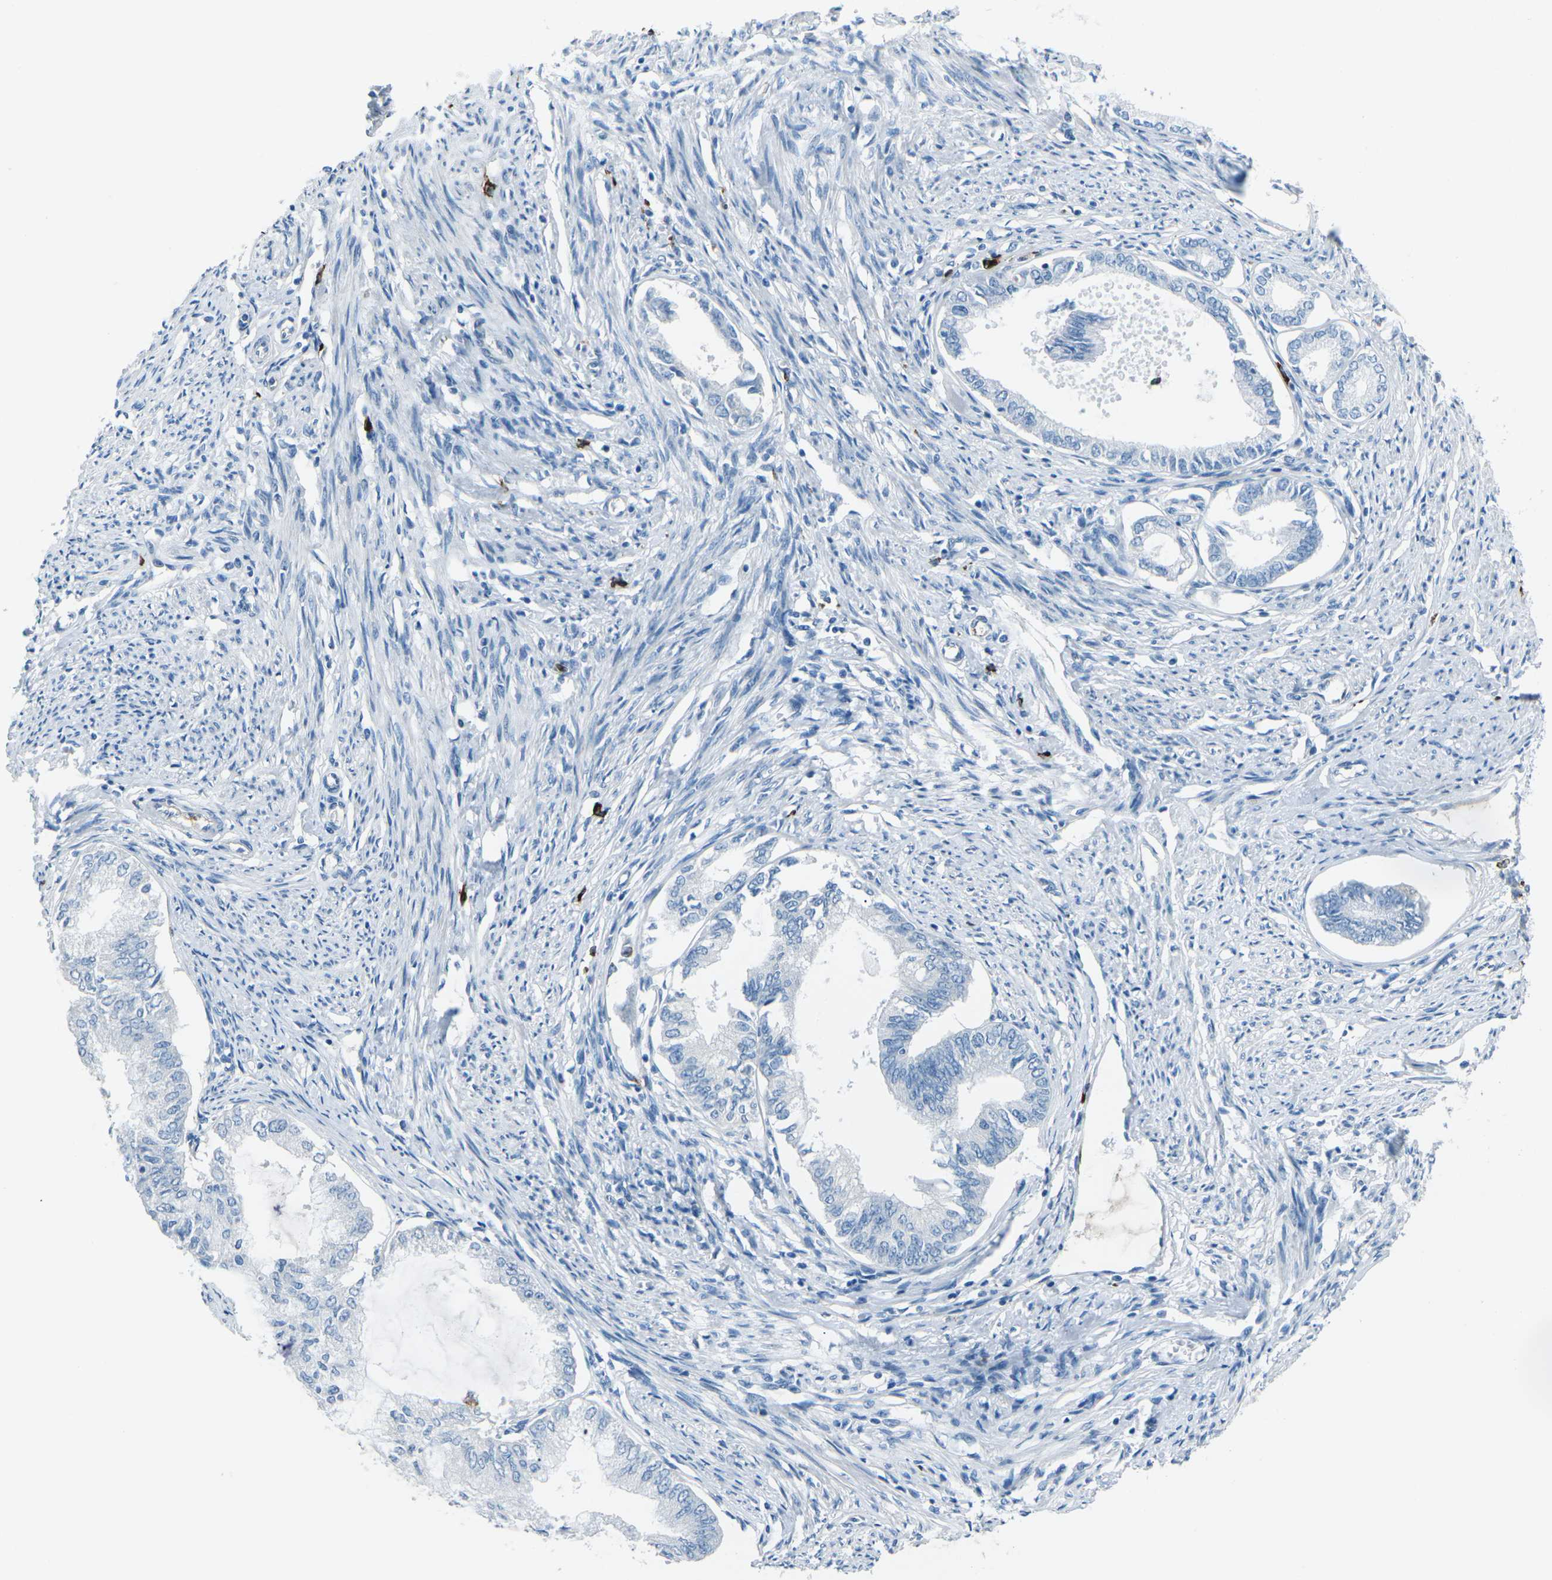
{"staining": {"intensity": "negative", "quantity": "none", "location": "none"}, "tissue": "endometrial cancer", "cell_type": "Tumor cells", "image_type": "cancer", "snomed": [{"axis": "morphology", "description": "Adenocarcinoma, NOS"}, {"axis": "topography", "description": "Endometrium"}], "caption": "A photomicrograph of human endometrial adenocarcinoma is negative for staining in tumor cells.", "gene": "FCN1", "patient": {"sex": "female", "age": 86}}